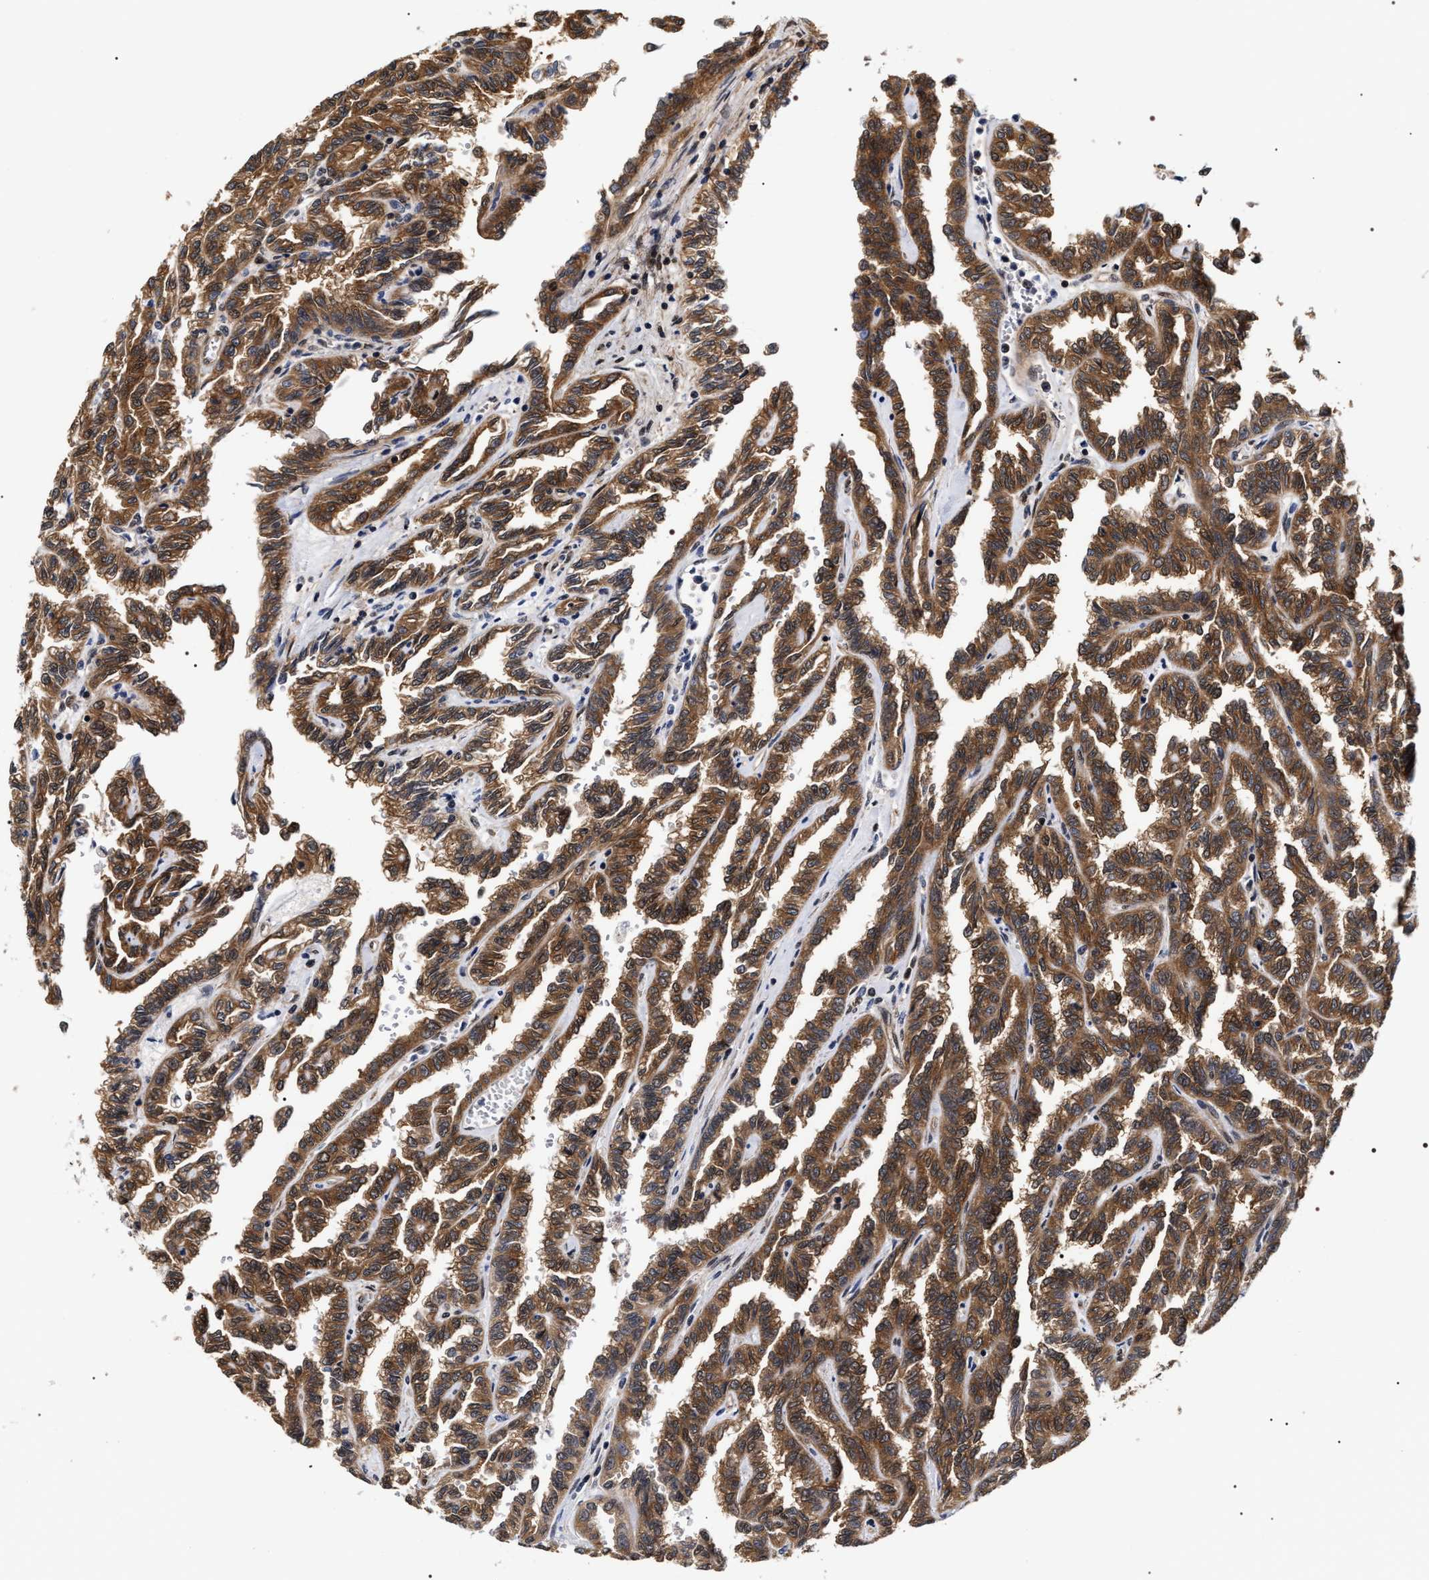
{"staining": {"intensity": "strong", "quantity": ">75%", "location": "cytoplasmic/membranous"}, "tissue": "renal cancer", "cell_type": "Tumor cells", "image_type": "cancer", "snomed": [{"axis": "morphology", "description": "Inflammation, NOS"}, {"axis": "morphology", "description": "Adenocarcinoma, NOS"}, {"axis": "topography", "description": "Kidney"}], "caption": "Immunohistochemistry of renal cancer (adenocarcinoma) exhibits high levels of strong cytoplasmic/membranous staining in approximately >75% of tumor cells. The staining was performed using DAB, with brown indicating positive protein expression. Nuclei are stained blue with hematoxylin.", "gene": "BAG6", "patient": {"sex": "male", "age": 68}}